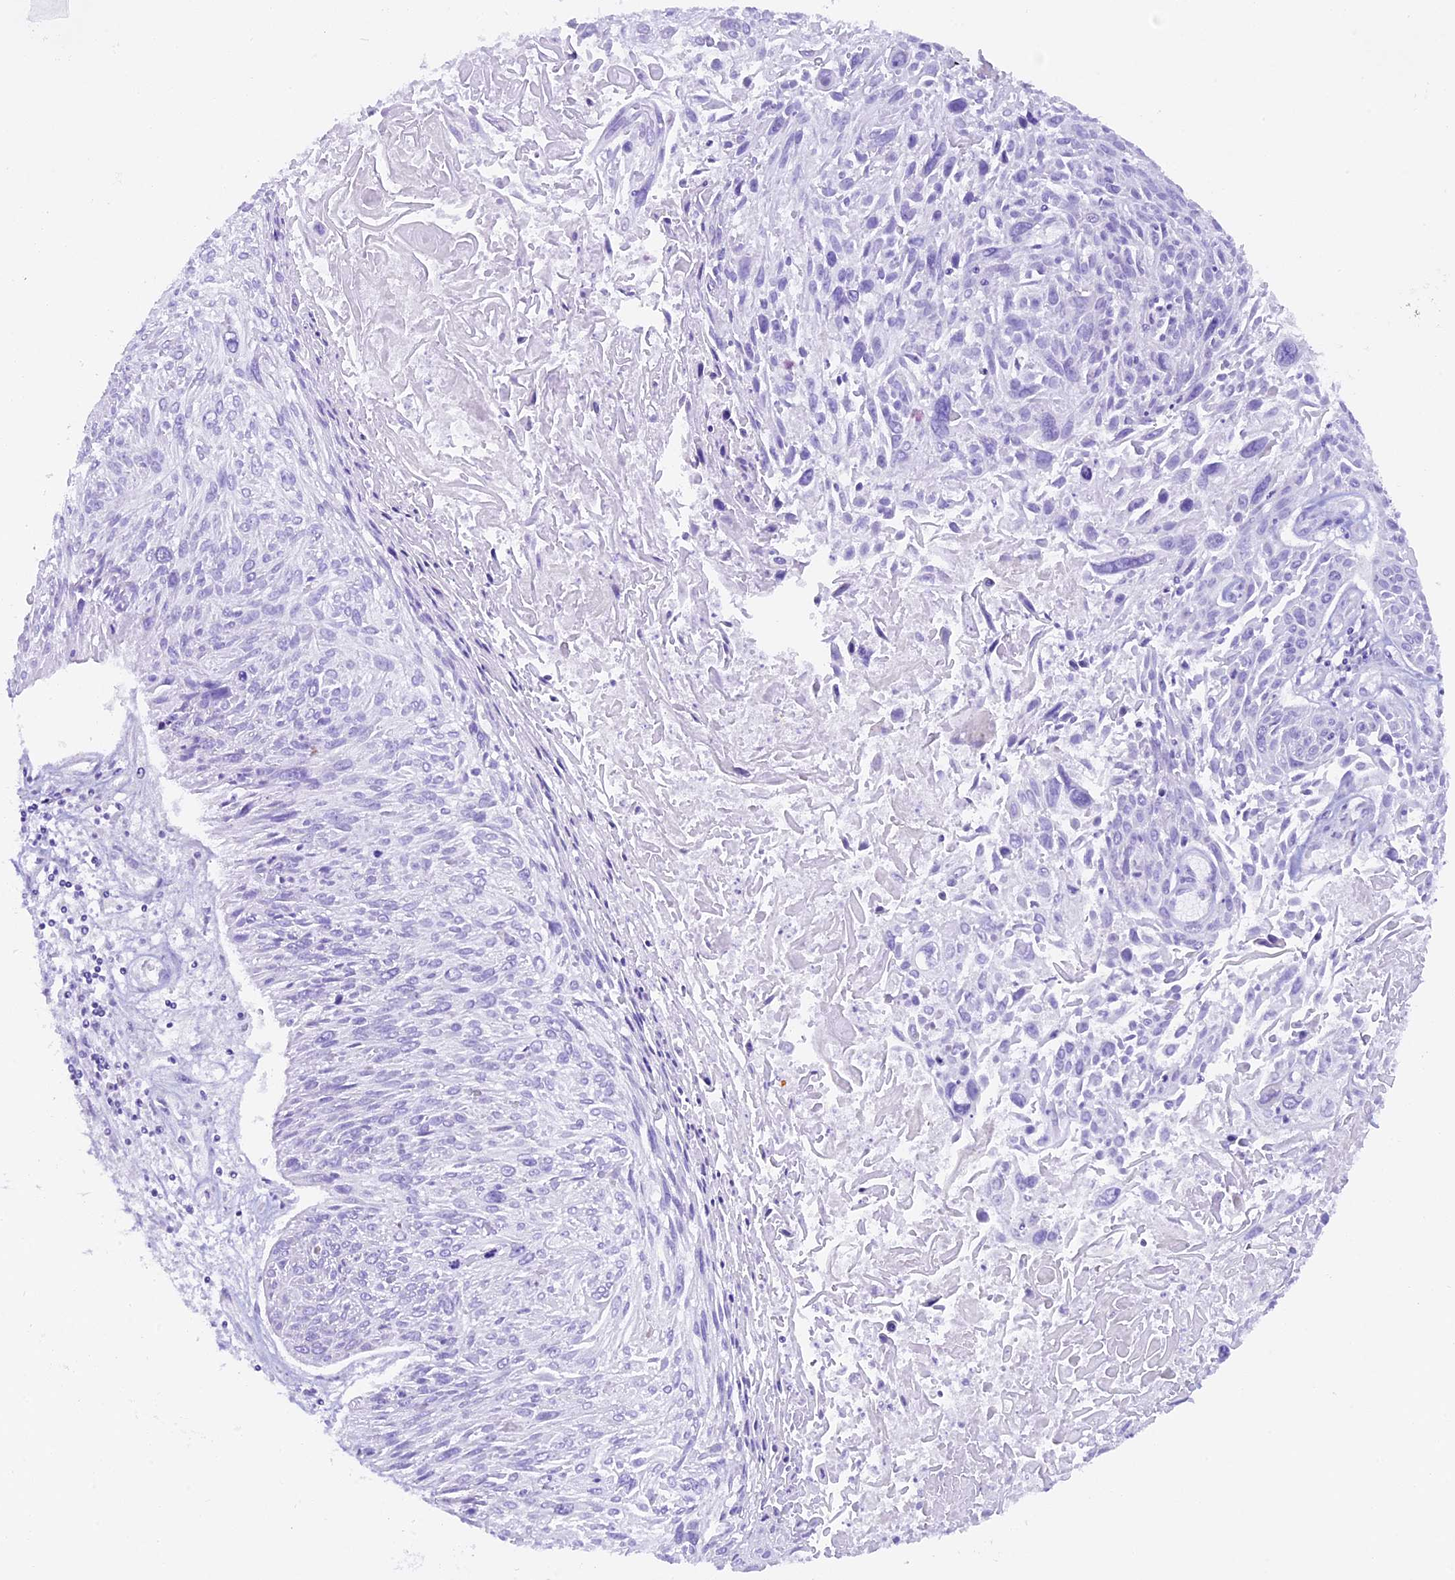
{"staining": {"intensity": "negative", "quantity": "none", "location": "none"}, "tissue": "cervical cancer", "cell_type": "Tumor cells", "image_type": "cancer", "snomed": [{"axis": "morphology", "description": "Squamous cell carcinoma, NOS"}, {"axis": "topography", "description": "Cervix"}], "caption": "There is no significant staining in tumor cells of cervical cancer.", "gene": "RTTN", "patient": {"sex": "female", "age": 51}}